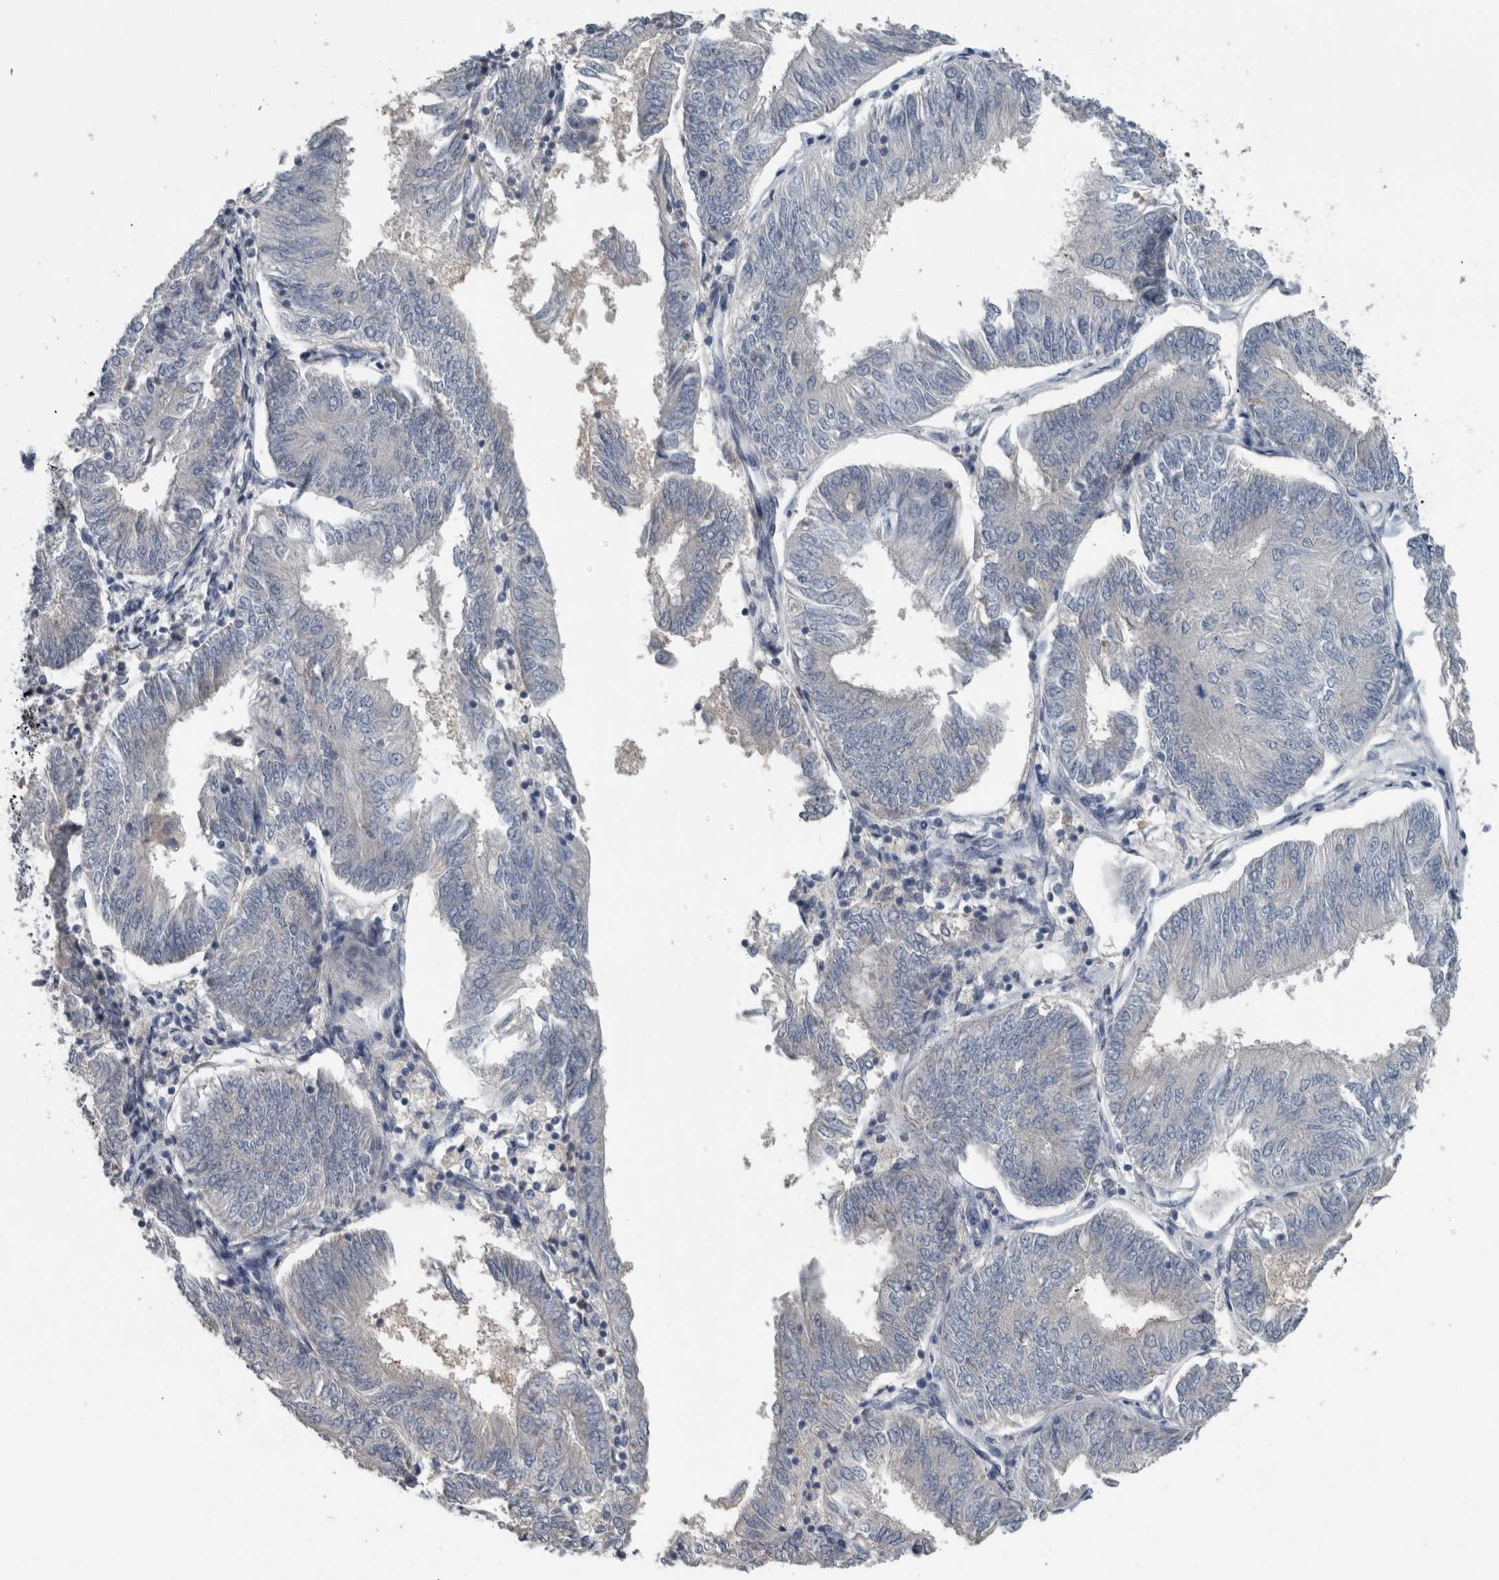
{"staining": {"intensity": "negative", "quantity": "none", "location": "none"}, "tissue": "endometrial cancer", "cell_type": "Tumor cells", "image_type": "cancer", "snomed": [{"axis": "morphology", "description": "Adenocarcinoma, NOS"}, {"axis": "topography", "description": "Endometrium"}], "caption": "Immunohistochemistry (IHC) image of human endometrial cancer (adenocarcinoma) stained for a protein (brown), which demonstrates no expression in tumor cells.", "gene": "ACSF2", "patient": {"sex": "female", "age": 58}}